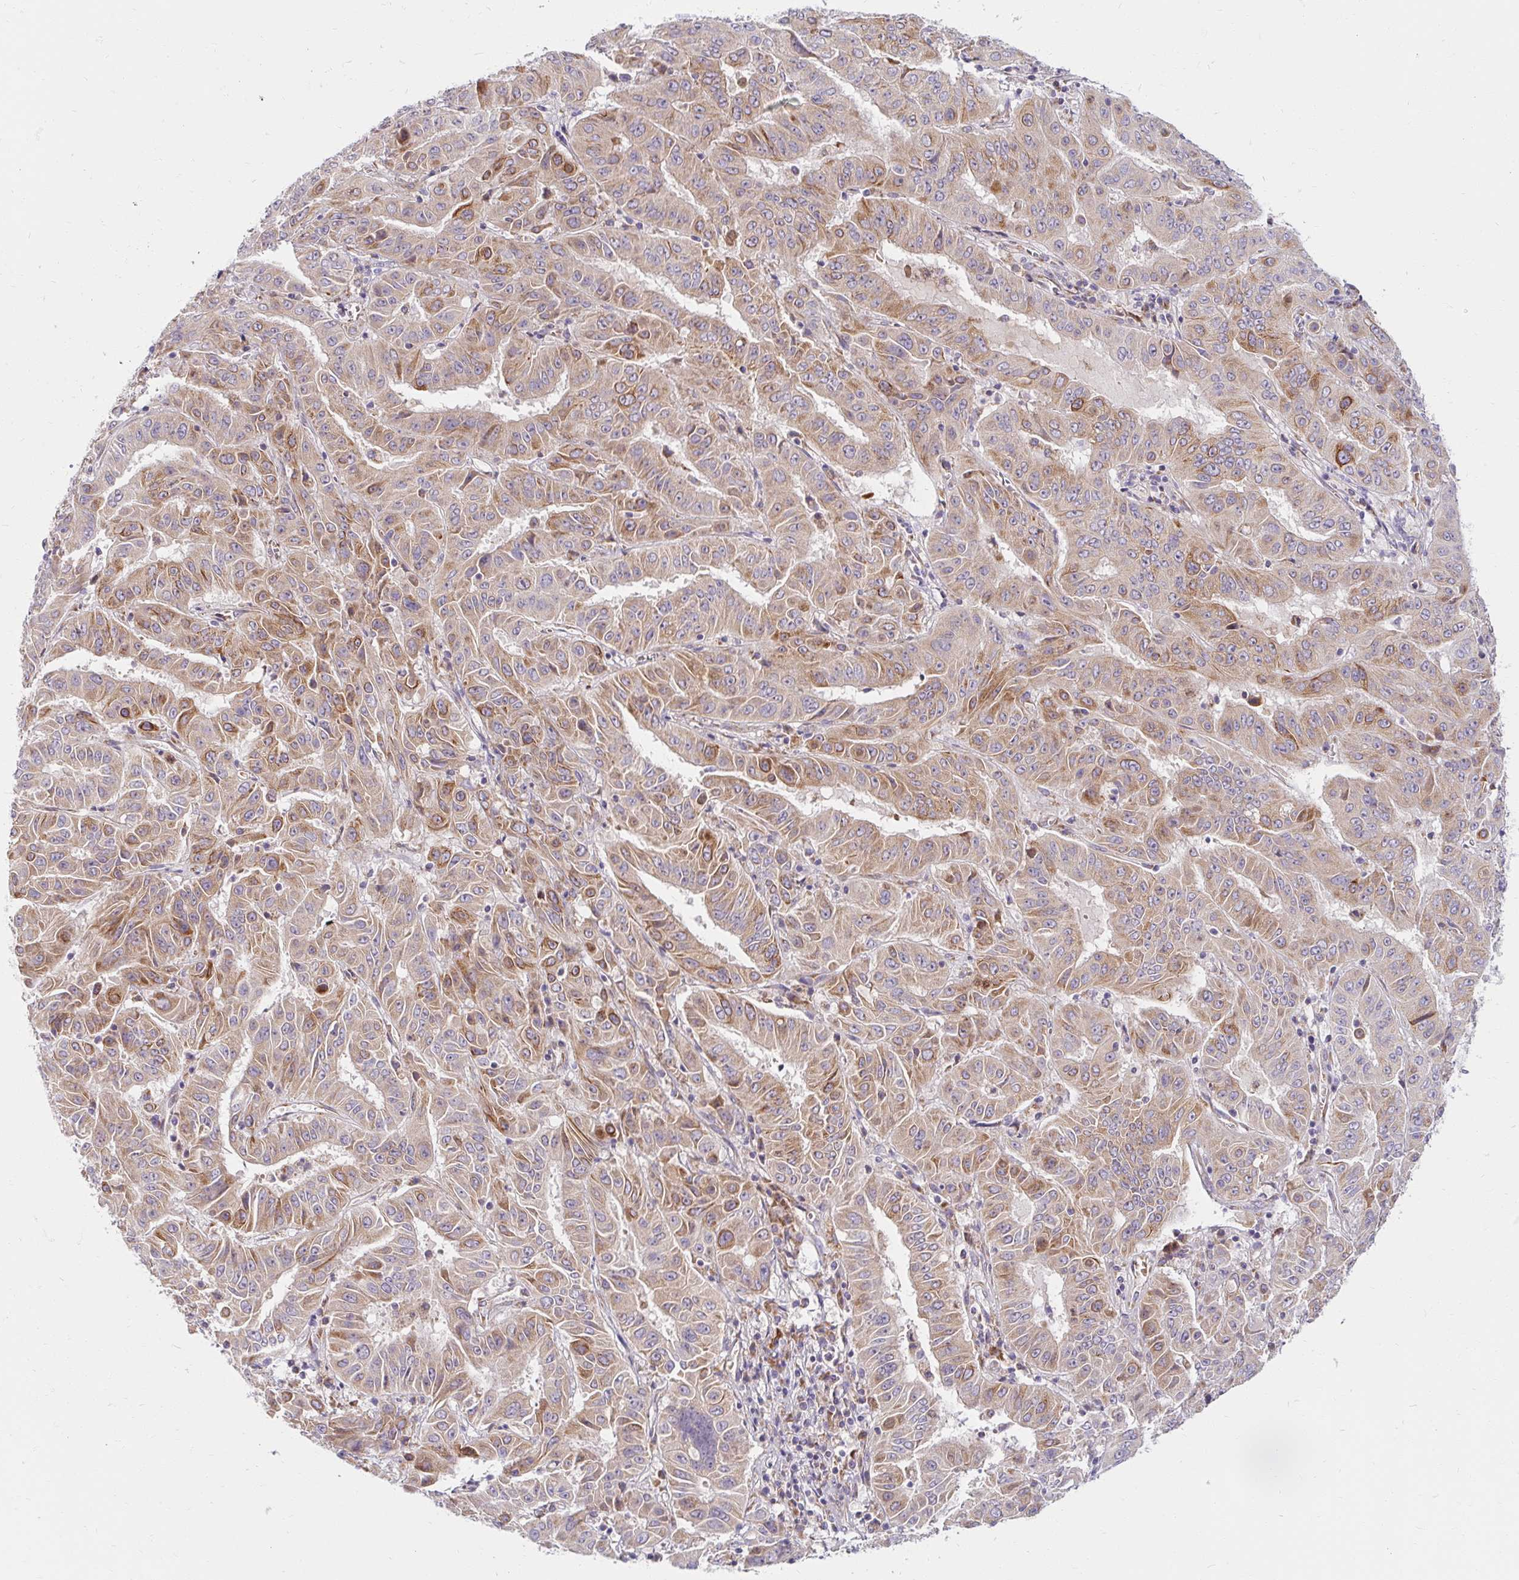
{"staining": {"intensity": "moderate", "quantity": ">75%", "location": "cytoplasmic/membranous"}, "tissue": "pancreatic cancer", "cell_type": "Tumor cells", "image_type": "cancer", "snomed": [{"axis": "morphology", "description": "Adenocarcinoma, NOS"}, {"axis": "topography", "description": "Pancreas"}], "caption": "Pancreatic cancer (adenocarcinoma) tissue shows moderate cytoplasmic/membranous positivity in approximately >75% of tumor cells", "gene": "SKP2", "patient": {"sex": "male", "age": 63}}